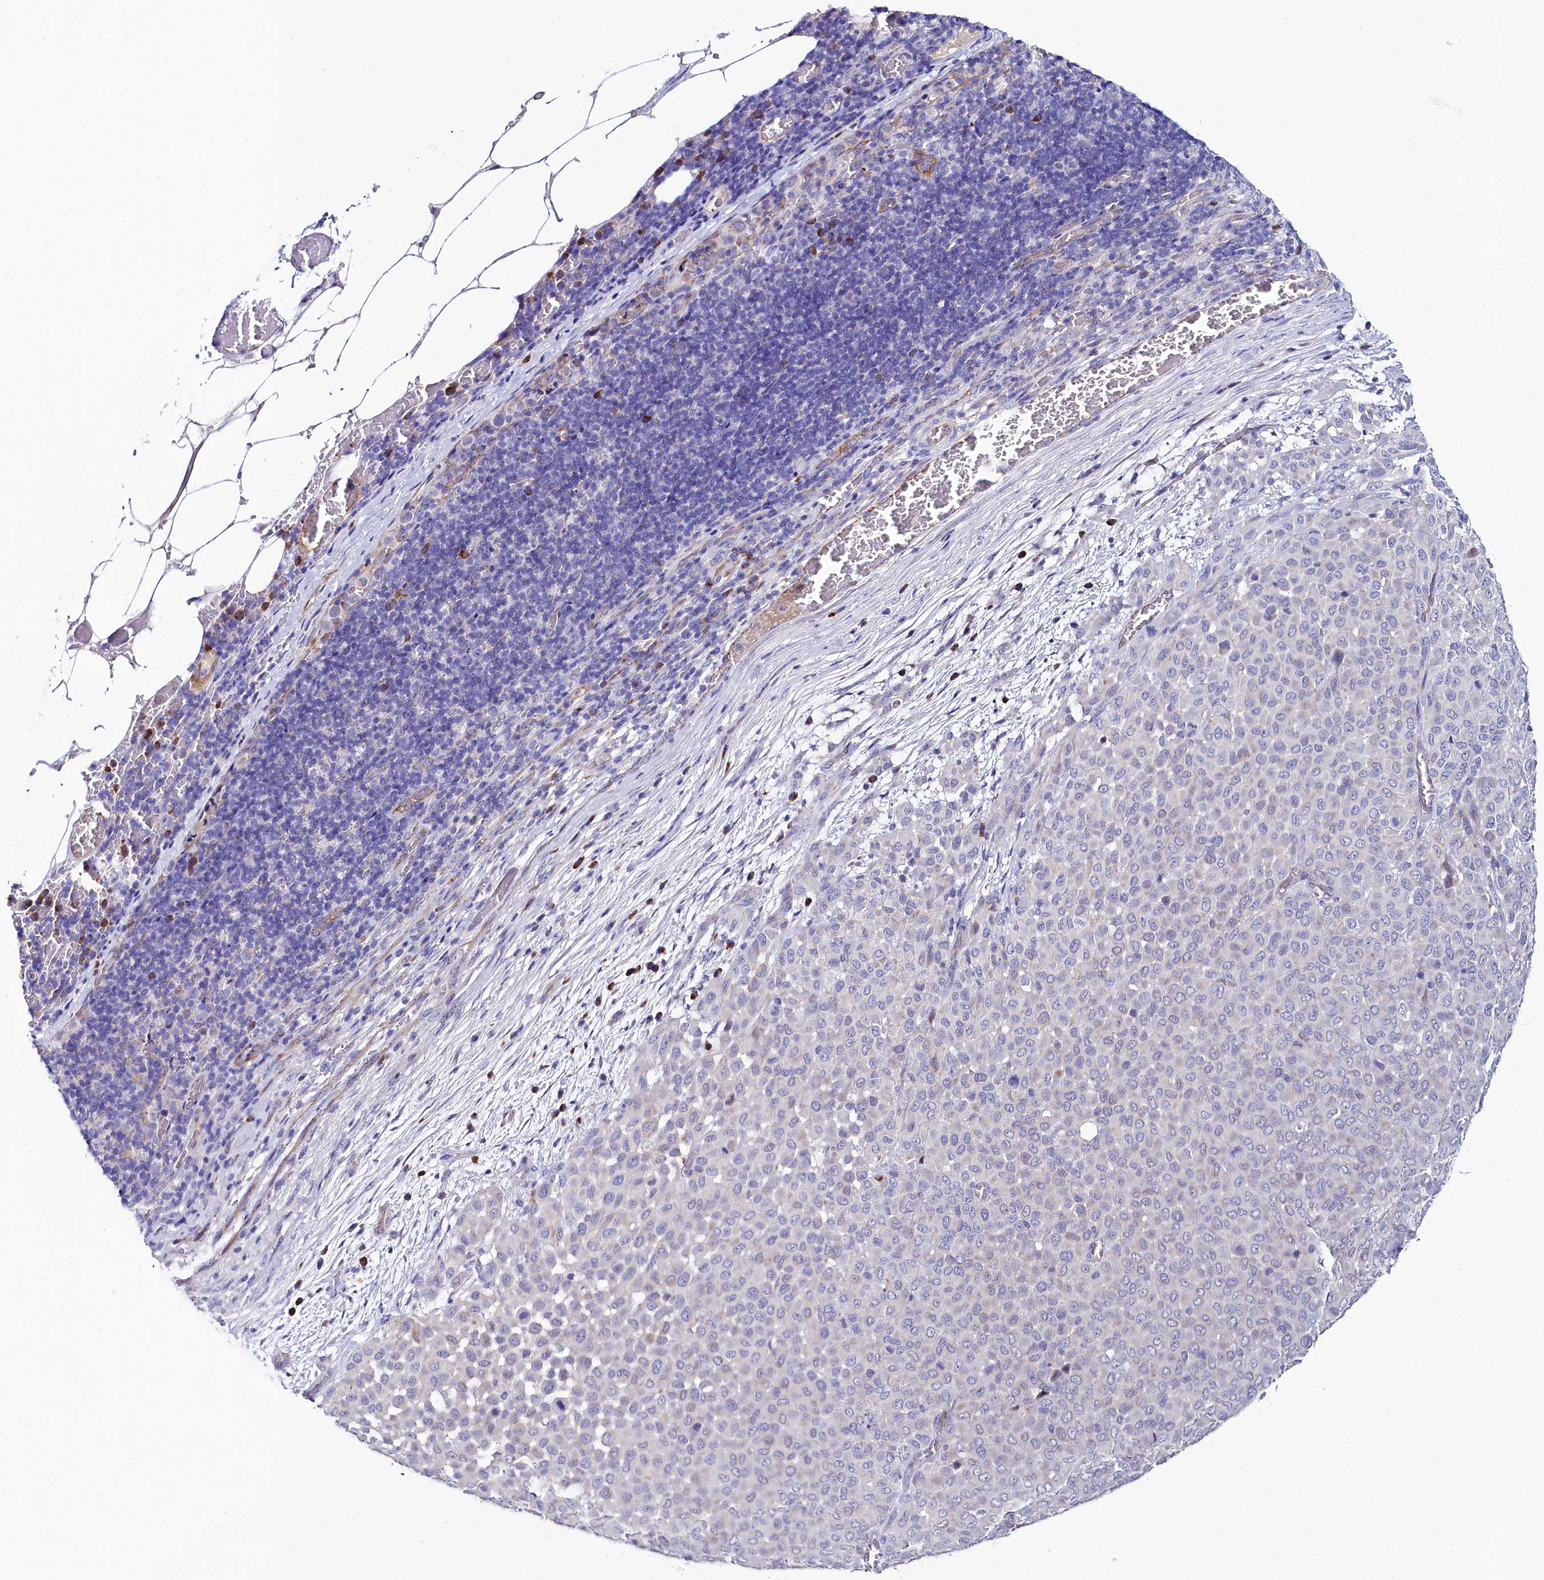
{"staining": {"intensity": "negative", "quantity": "none", "location": "none"}, "tissue": "melanoma", "cell_type": "Tumor cells", "image_type": "cancer", "snomed": [{"axis": "morphology", "description": "Malignant melanoma, Metastatic site"}, {"axis": "topography", "description": "Skin"}], "caption": "This photomicrograph is of malignant melanoma (metastatic site) stained with IHC to label a protein in brown with the nuclei are counter-stained blue. There is no staining in tumor cells.", "gene": "SLC49A3", "patient": {"sex": "female", "age": 81}}